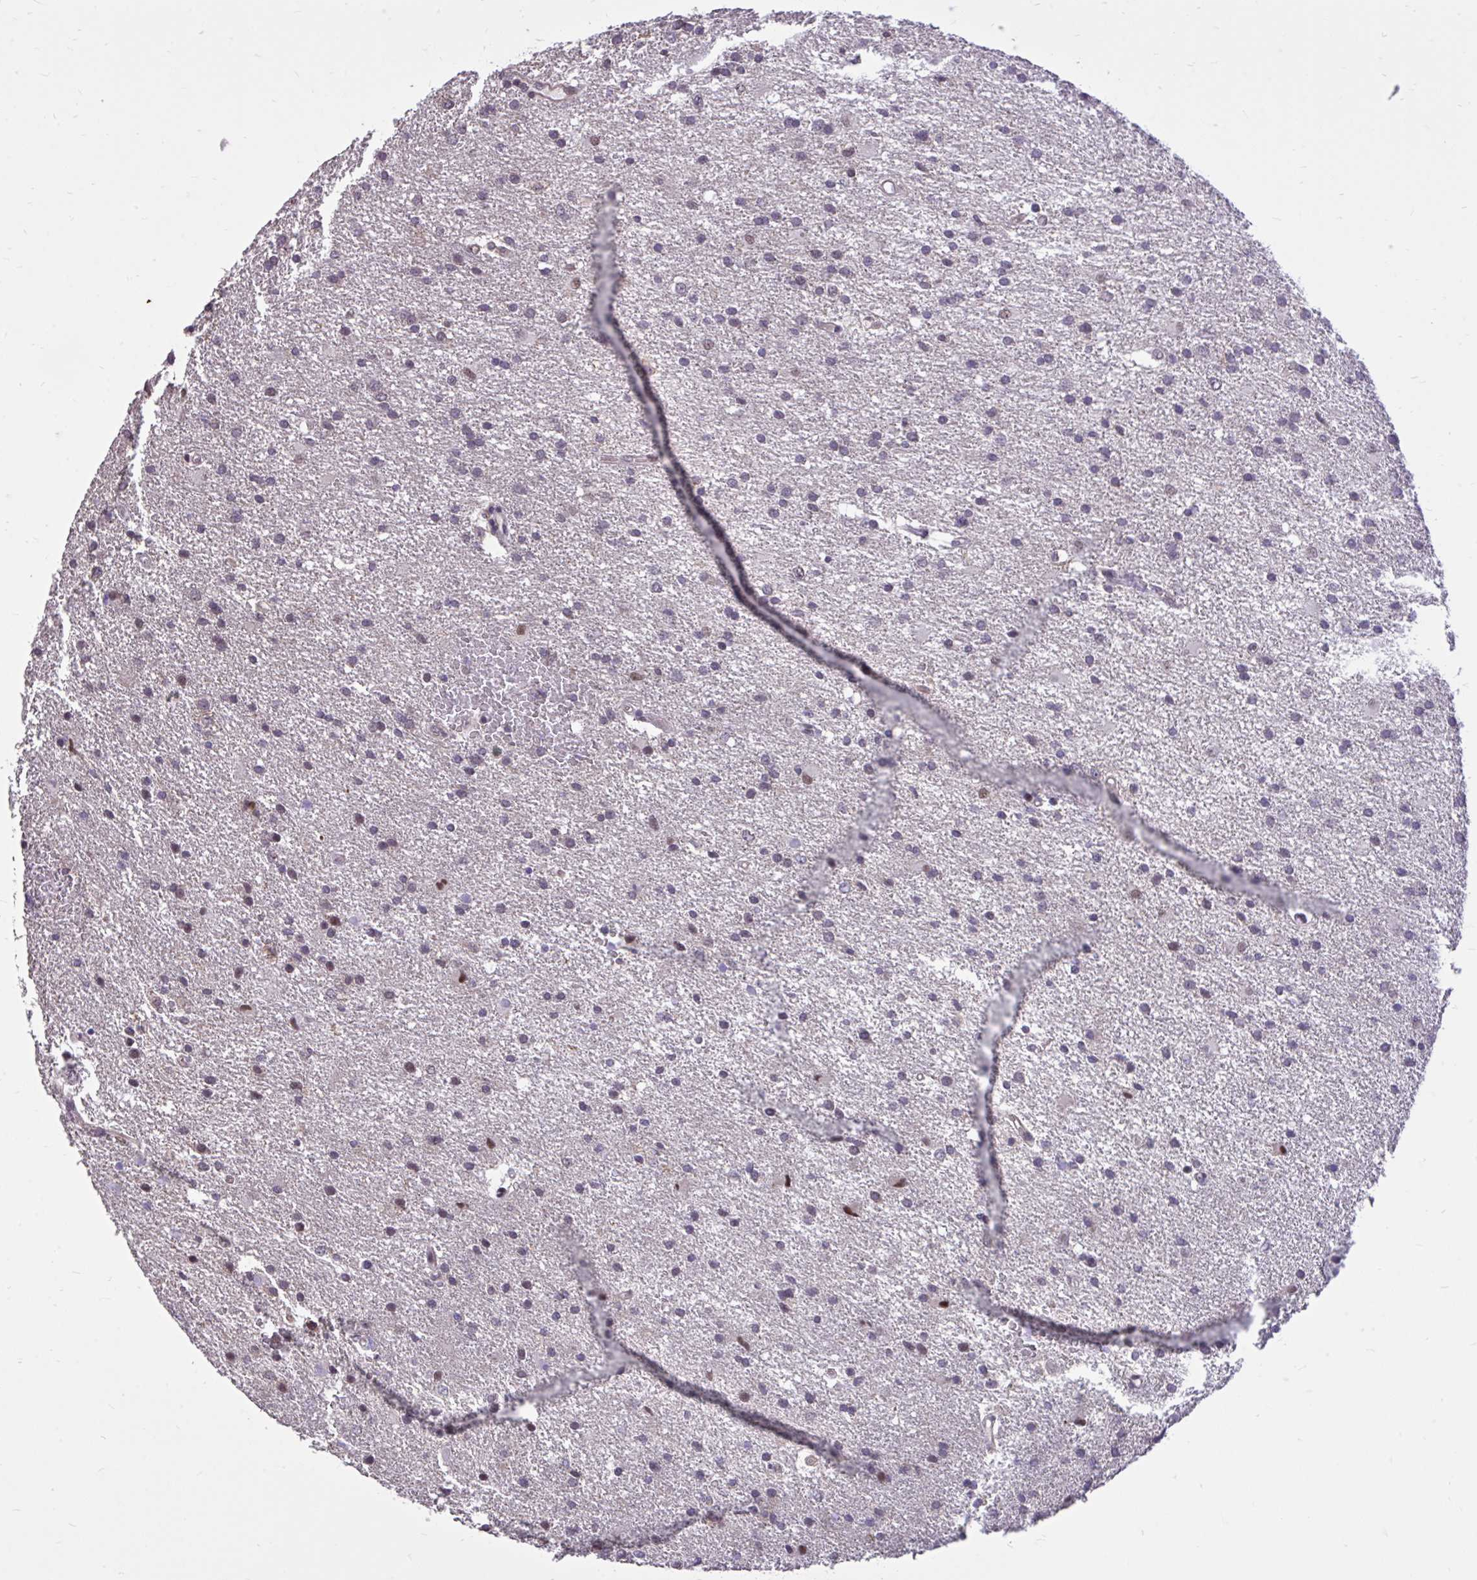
{"staining": {"intensity": "negative", "quantity": "none", "location": "none"}, "tissue": "glioma", "cell_type": "Tumor cells", "image_type": "cancer", "snomed": [{"axis": "morphology", "description": "Glioma, malignant, High grade"}, {"axis": "topography", "description": "Brain"}], "caption": "A high-resolution image shows IHC staining of glioma, which shows no significant positivity in tumor cells.", "gene": "IGFL2", "patient": {"sex": "male", "age": 68}}